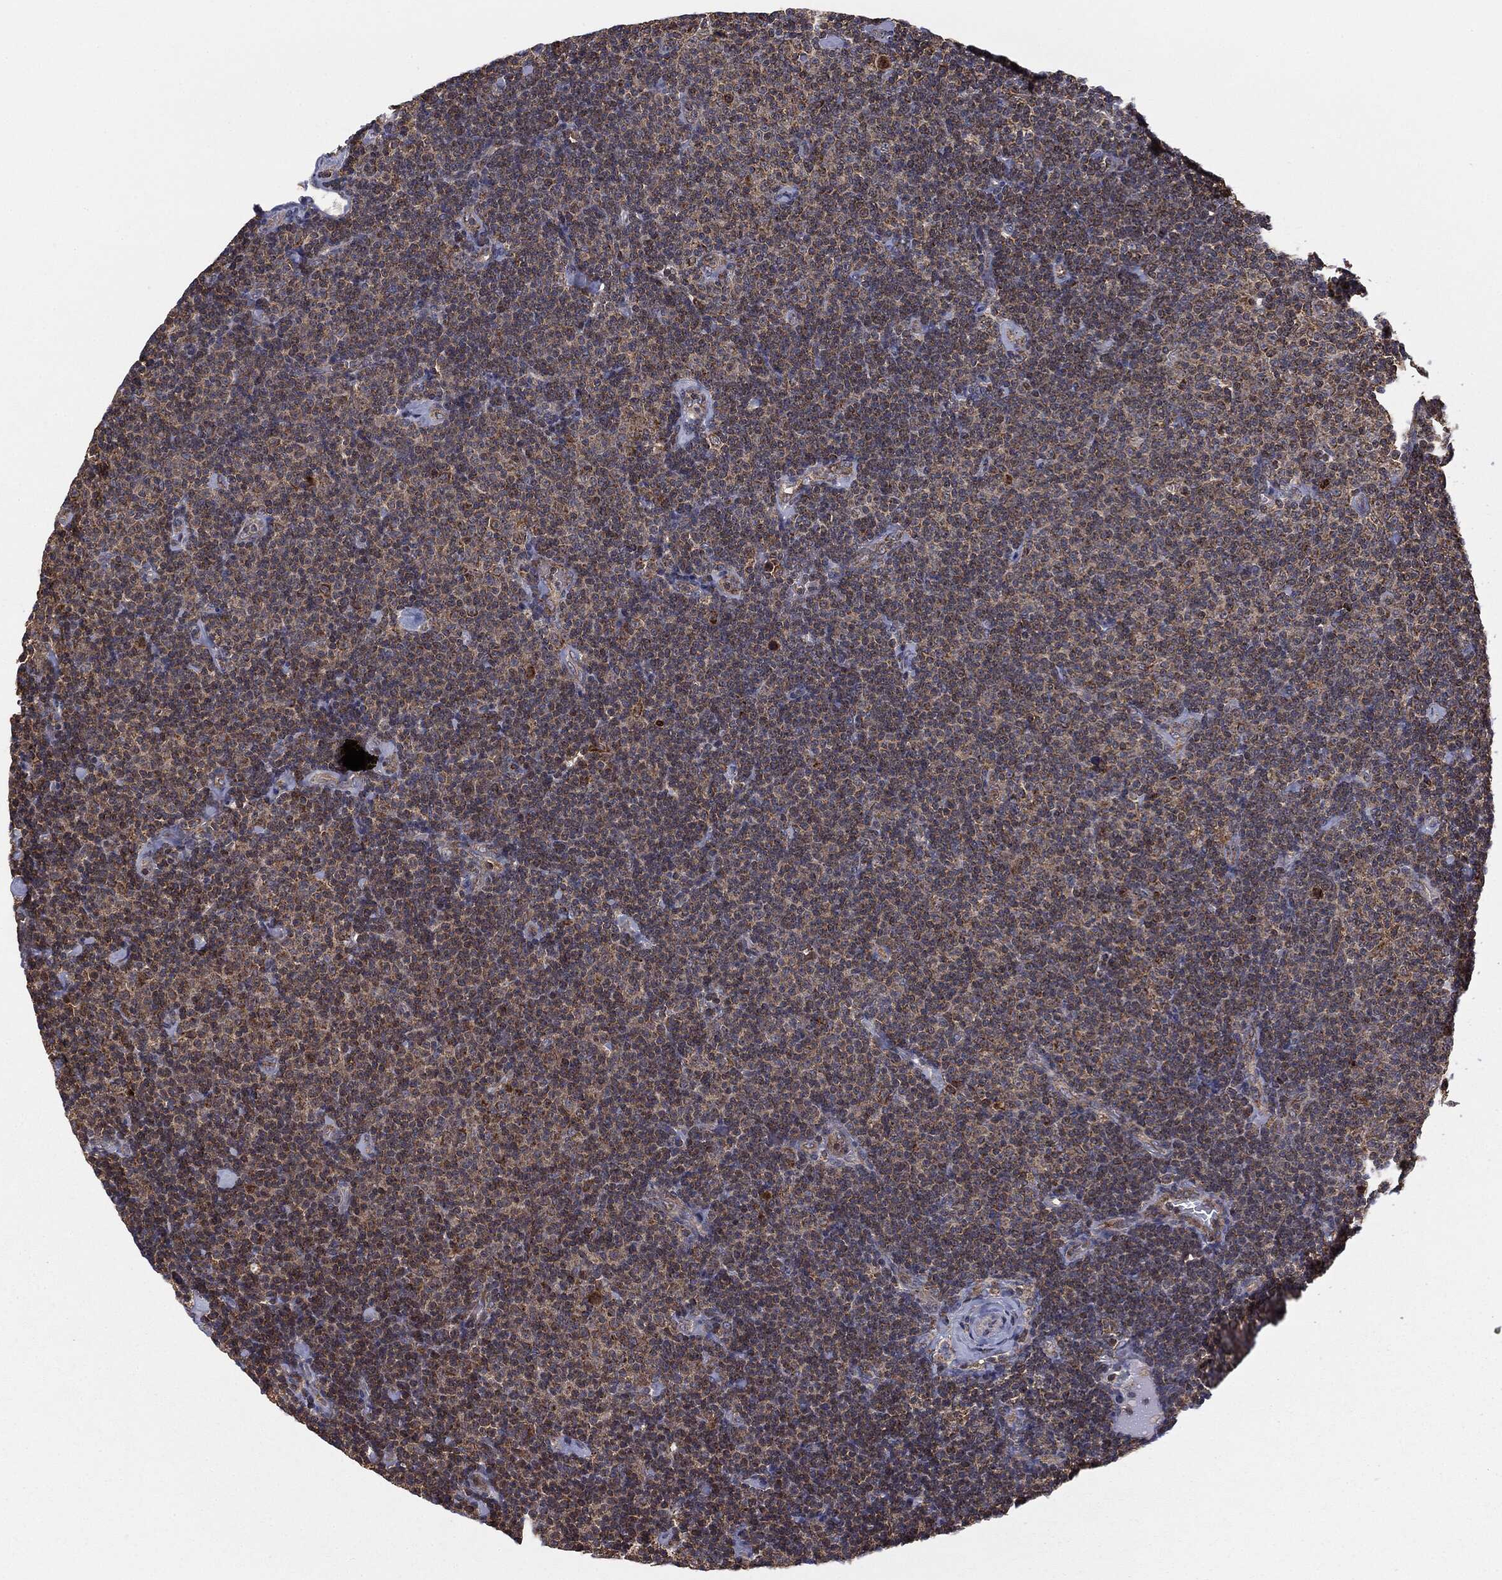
{"staining": {"intensity": "moderate", "quantity": ">75%", "location": "cytoplasmic/membranous"}, "tissue": "lymphoma", "cell_type": "Tumor cells", "image_type": "cancer", "snomed": [{"axis": "morphology", "description": "Malignant lymphoma, non-Hodgkin's type, Low grade"}, {"axis": "topography", "description": "Lymph node"}], "caption": "Immunohistochemistry (IHC) micrograph of lymphoma stained for a protein (brown), which displays medium levels of moderate cytoplasmic/membranous expression in about >75% of tumor cells.", "gene": "MTOR", "patient": {"sex": "male", "age": 81}}